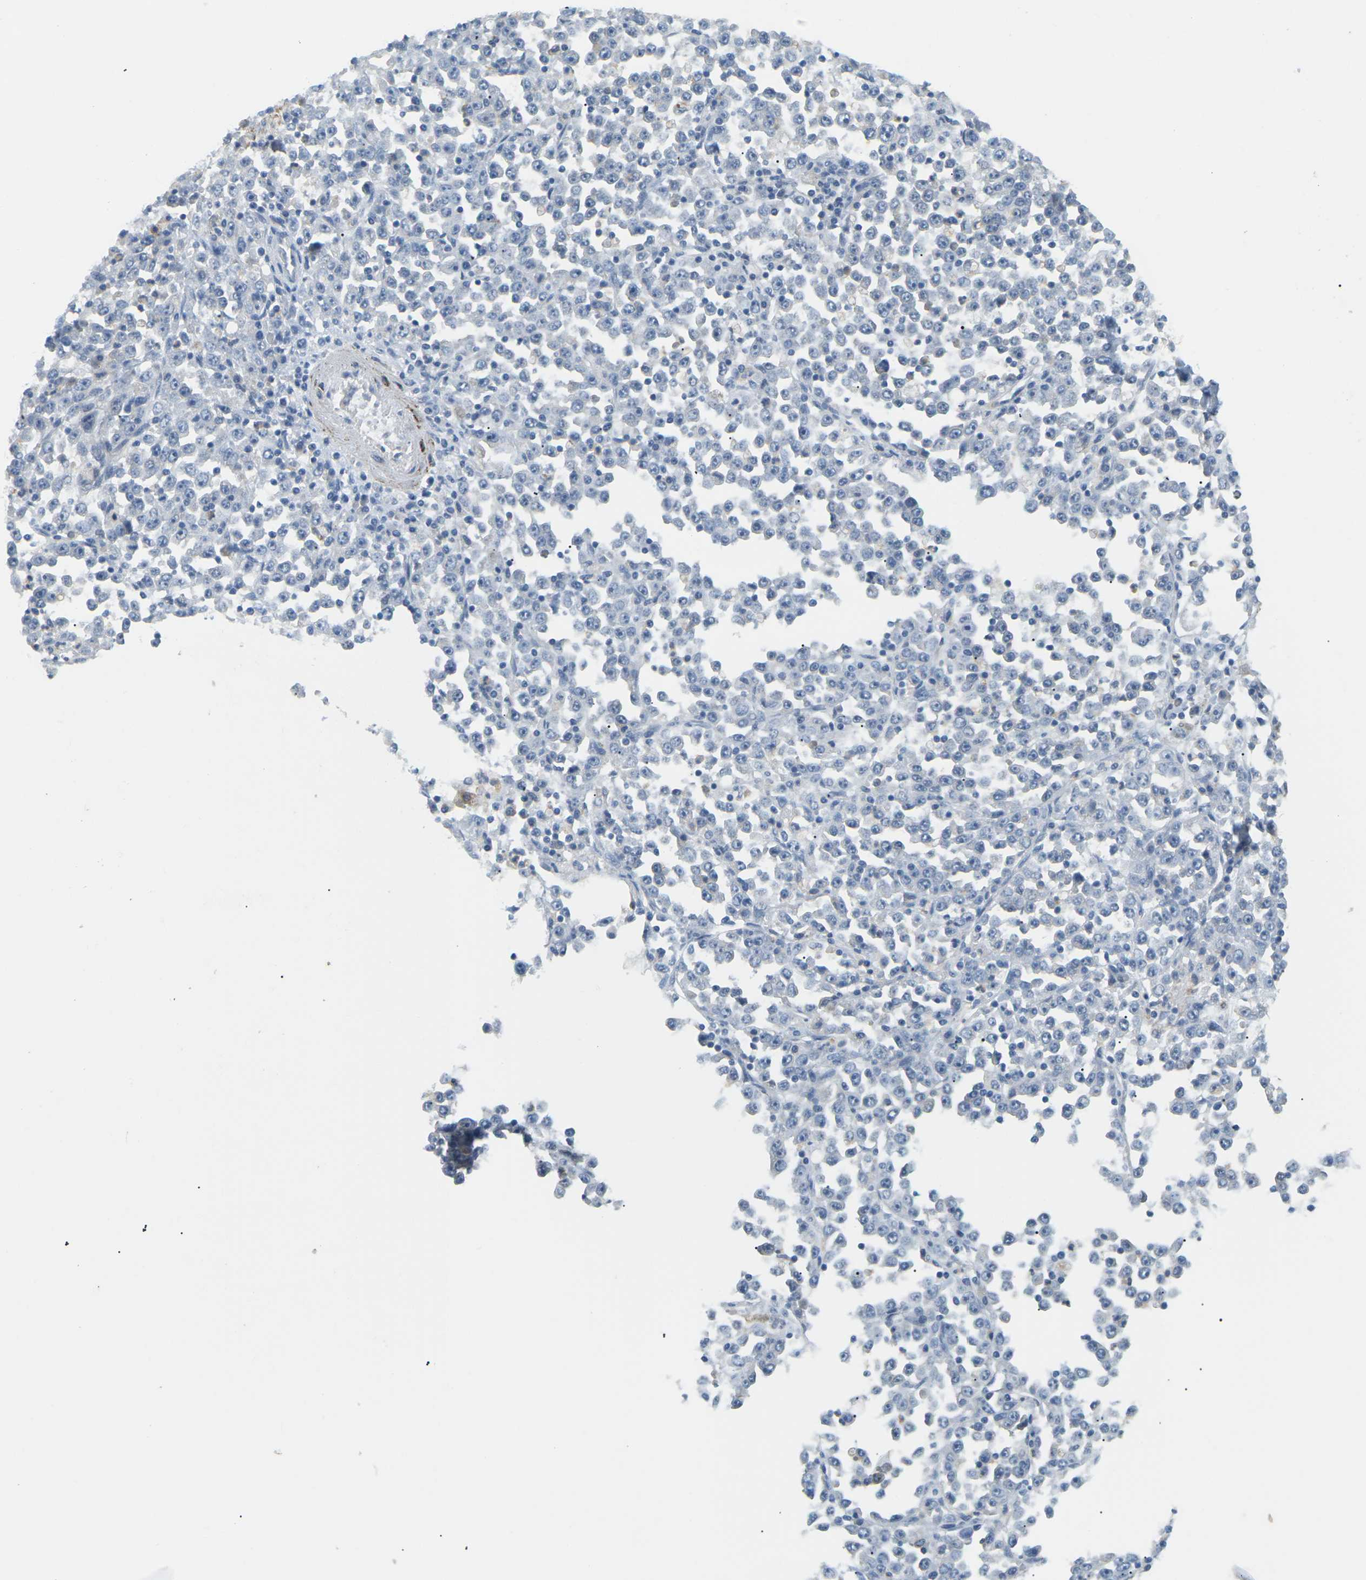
{"staining": {"intensity": "negative", "quantity": "none", "location": "none"}, "tissue": "stomach cancer", "cell_type": "Tumor cells", "image_type": "cancer", "snomed": [{"axis": "morphology", "description": "Normal tissue, NOS"}, {"axis": "morphology", "description": "Adenocarcinoma, NOS"}, {"axis": "topography", "description": "Stomach, upper"}, {"axis": "topography", "description": "Stomach"}], "caption": "Tumor cells show no significant protein positivity in adenocarcinoma (stomach). (DAB (3,3'-diaminobenzidine) IHC, high magnification).", "gene": "CD300E", "patient": {"sex": "male", "age": 59}}